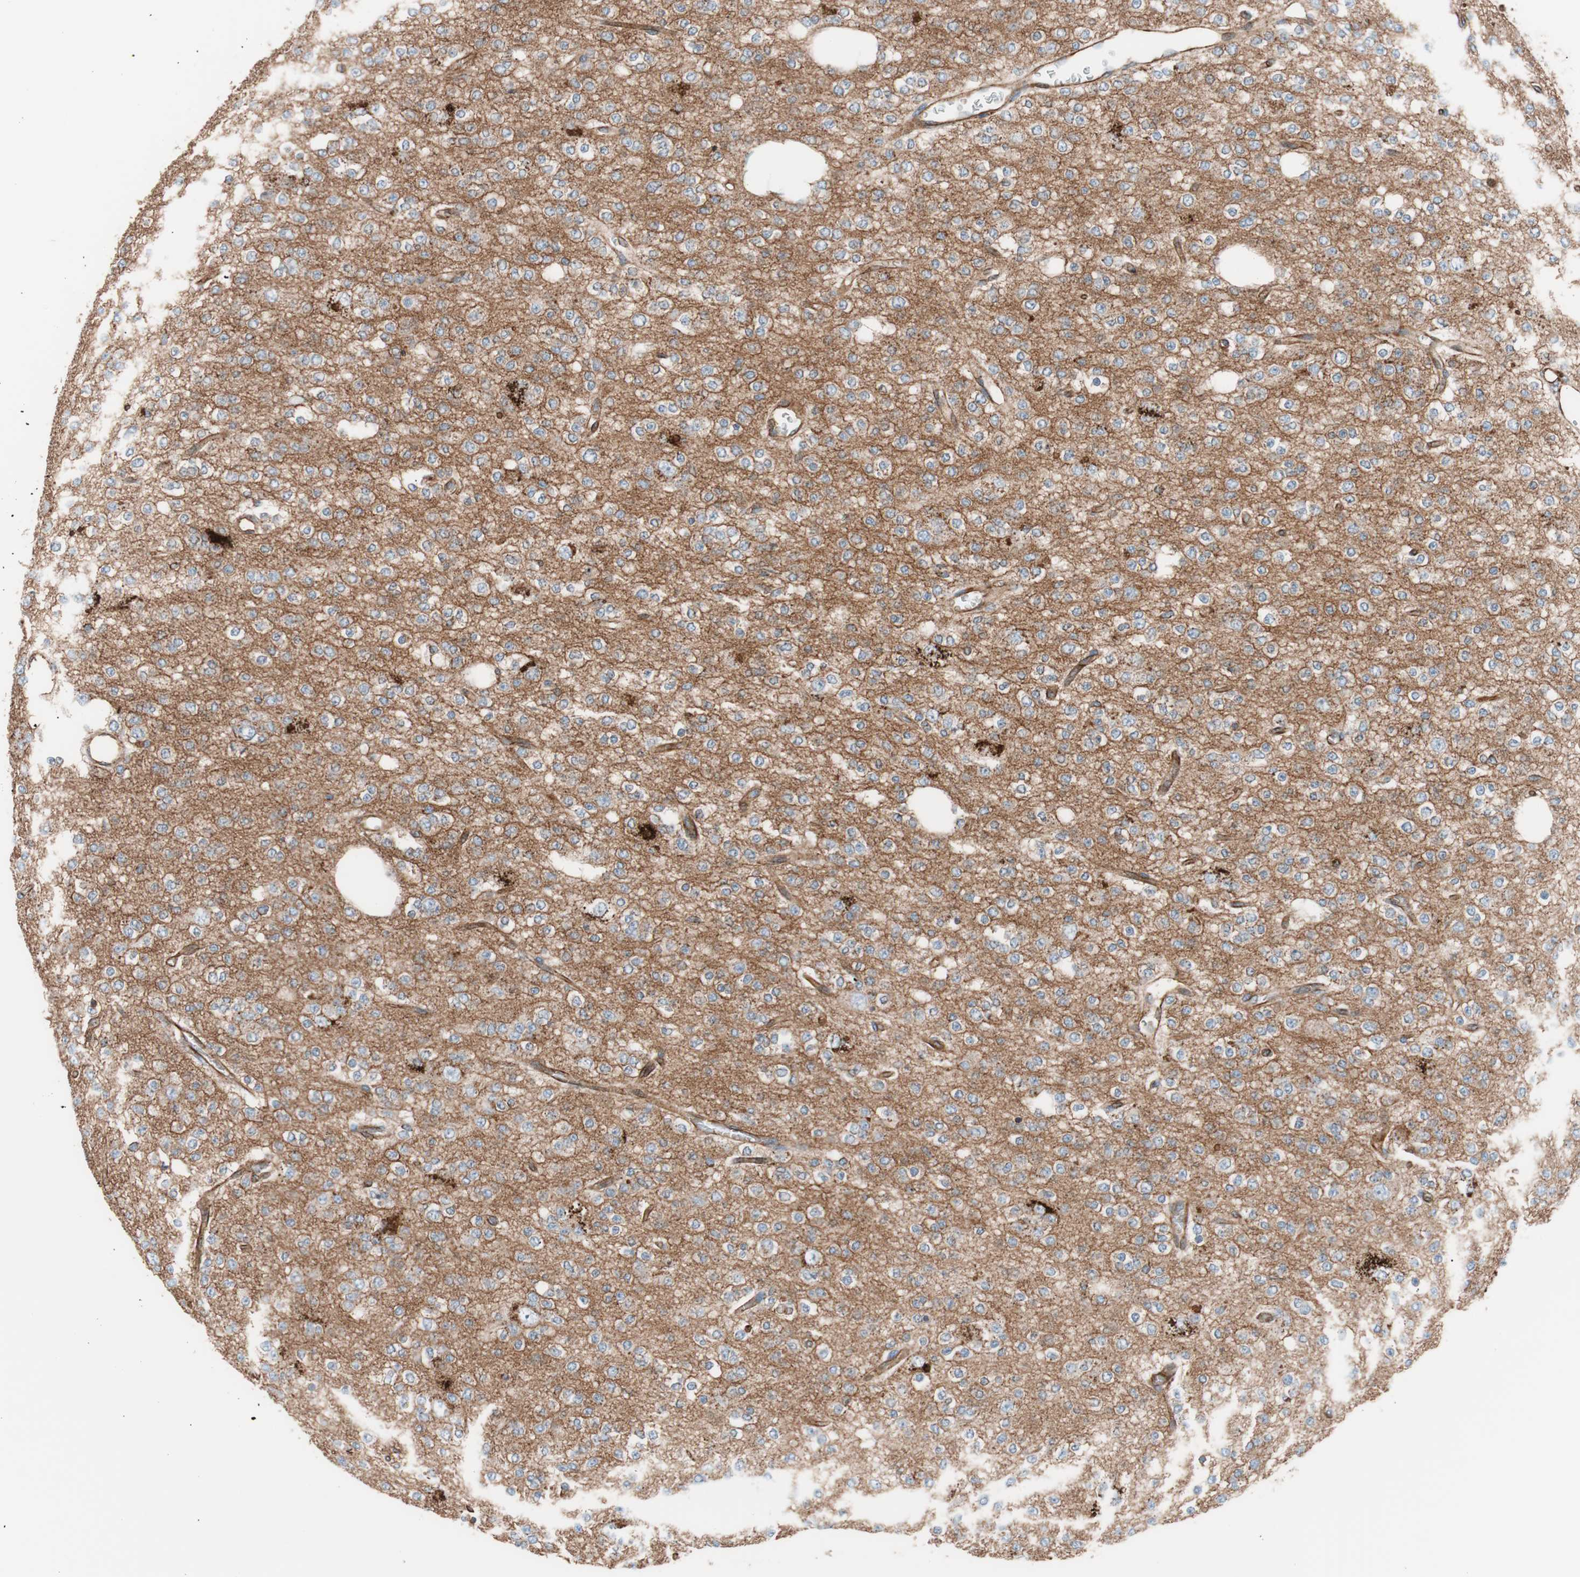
{"staining": {"intensity": "moderate", "quantity": ">75%", "location": "cytoplasmic/membranous"}, "tissue": "glioma", "cell_type": "Tumor cells", "image_type": "cancer", "snomed": [{"axis": "morphology", "description": "Glioma, malignant, Low grade"}, {"axis": "topography", "description": "Brain"}], "caption": "A medium amount of moderate cytoplasmic/membranous expression is appreciated in approximately >75% of tumor cells in glioma tissue.", "gene": "FLOT2", "patient": {"sex": "male", "age": 38}}